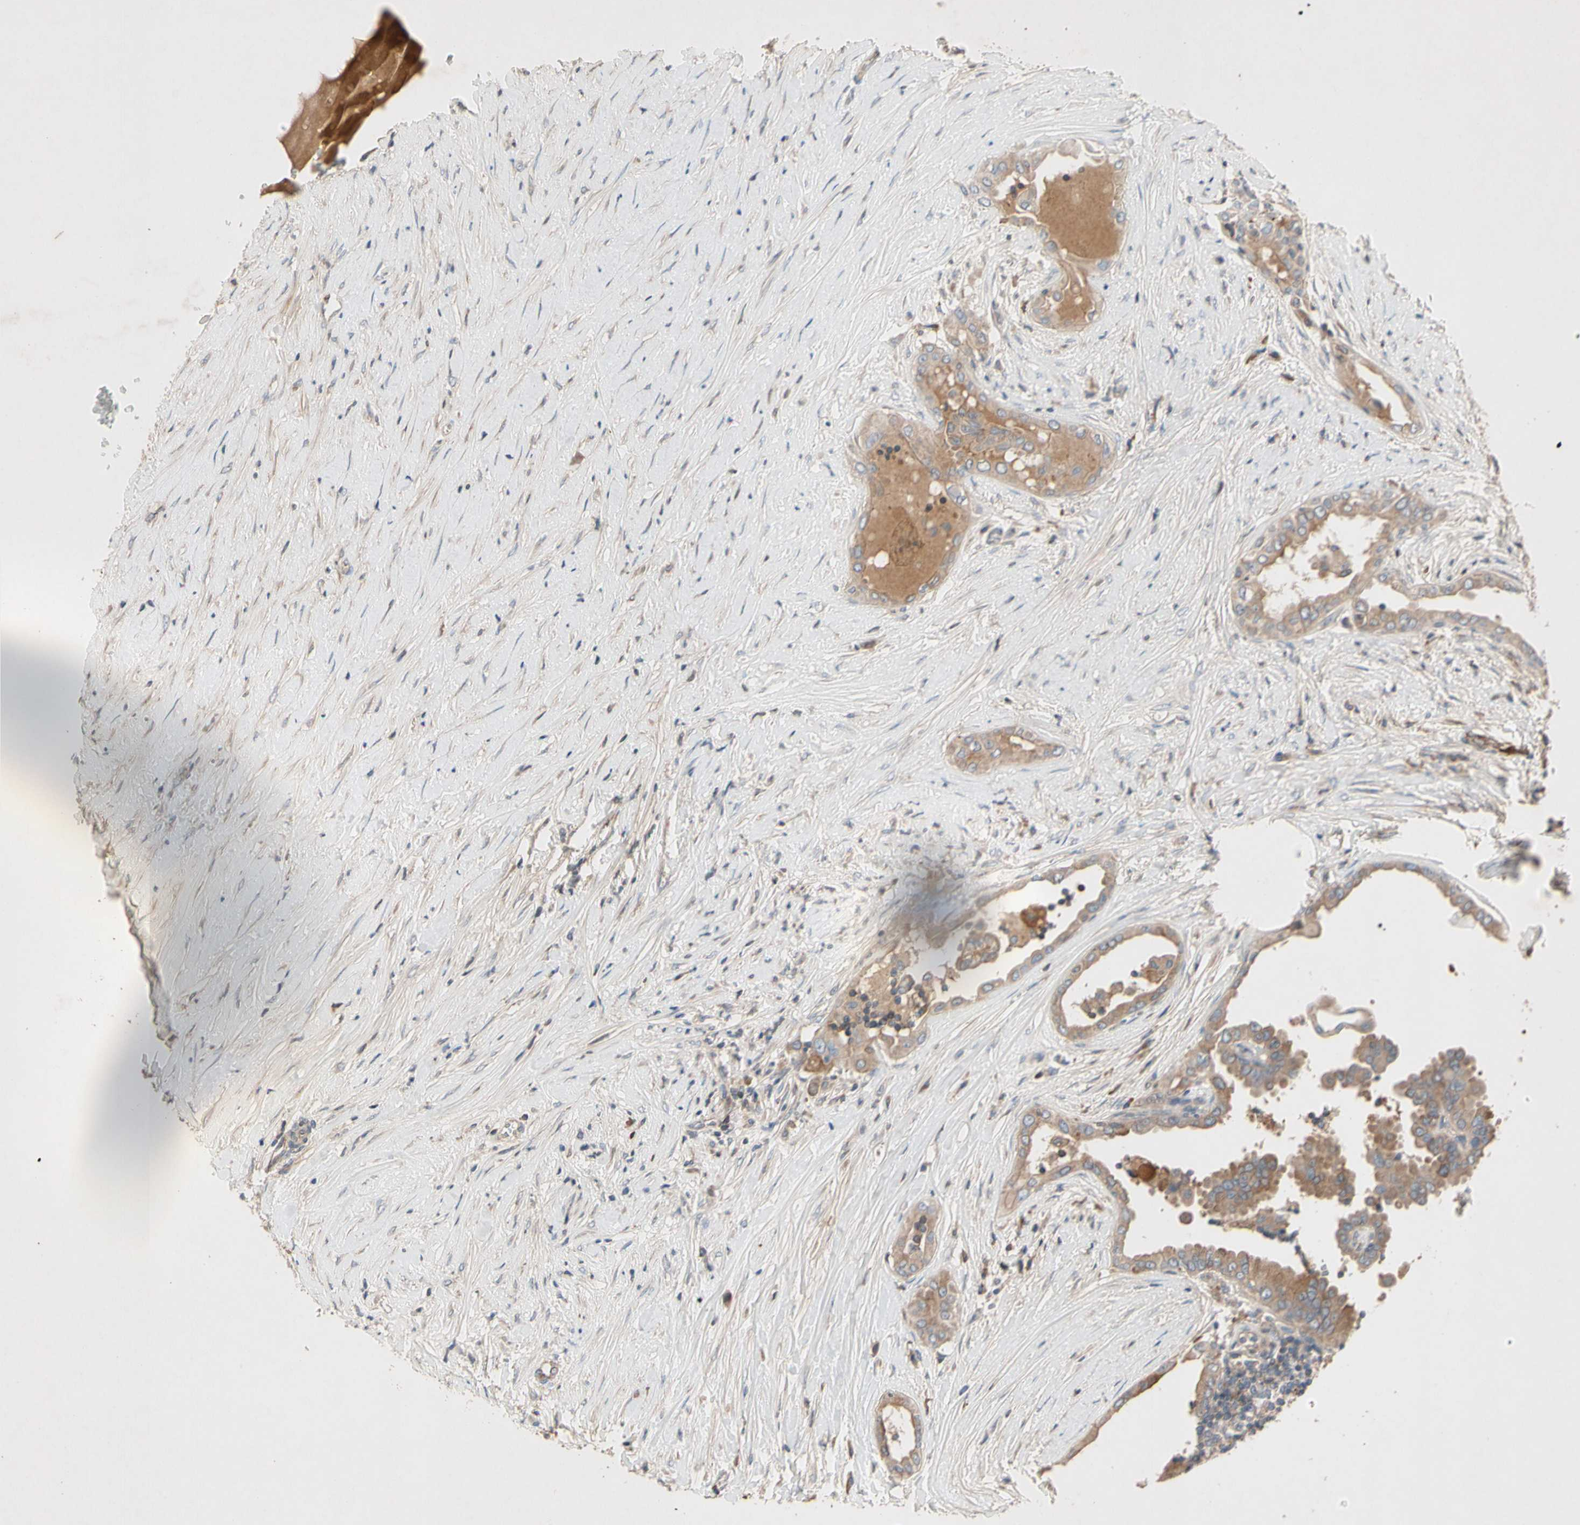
{"staining": {"intensity": "moderate", "quantity": ">75%", "location": "cytoplasmic/membranous"}, "tissue": "thyroid cancer", "cell_type": "Tumor cells", "image_type": "cancer", "snomed": [{"axis": "morphology", "description": "Papillary adenocarcinoma, NOS"}, {"axis": "topography", "description": "Thyroid gland"}], "caption": "Immunohistochemistry (DAB (3,3'-diaminobenzidine)) staining of human thyroid cancer exhibits moderate cytoplasmic/membranous protein staining in about >75% of tumor cells.", "gene": "CRTAC1", "patient": {"sex": "male", "age": 33}}